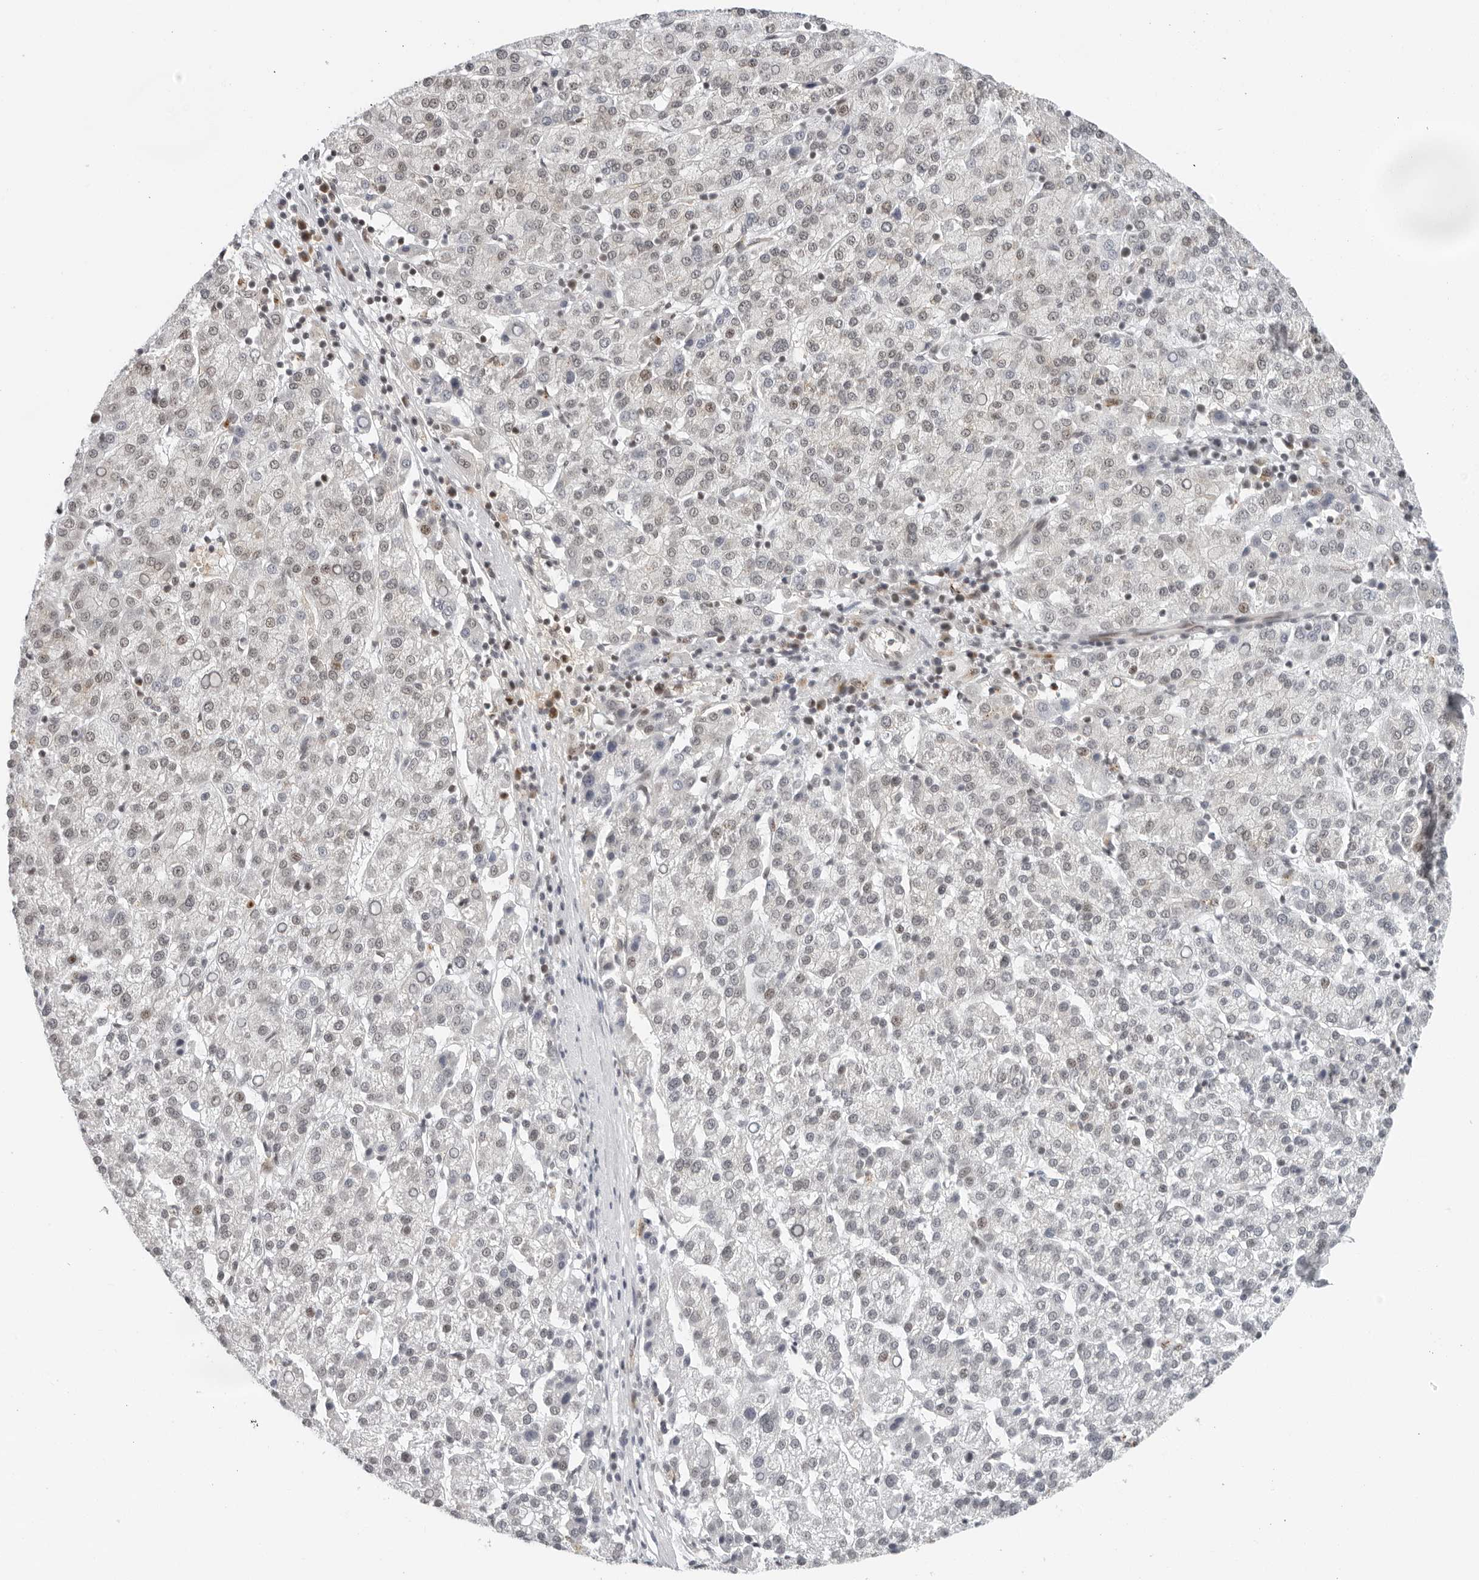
{"staining": {"intensity": "weak", "quantity": "25%-75%", "location": "nuclear"}, "tissue": "liver cancer", "cell_type": "Tumor cells", "image_type": "cancer", "snomed": [{"axis": "morphology", "description": "Carcinoma, Hepatocellular, NOS"}, {"axis": "topography", "description": "Liver"}], "caption": "A brown stain highlights weak nuclear expression of a protein in human liver hepatocellular carcinoma tumor cells.", "gene": "TOX4", "patient": {"sex": "female", "age": 58}}